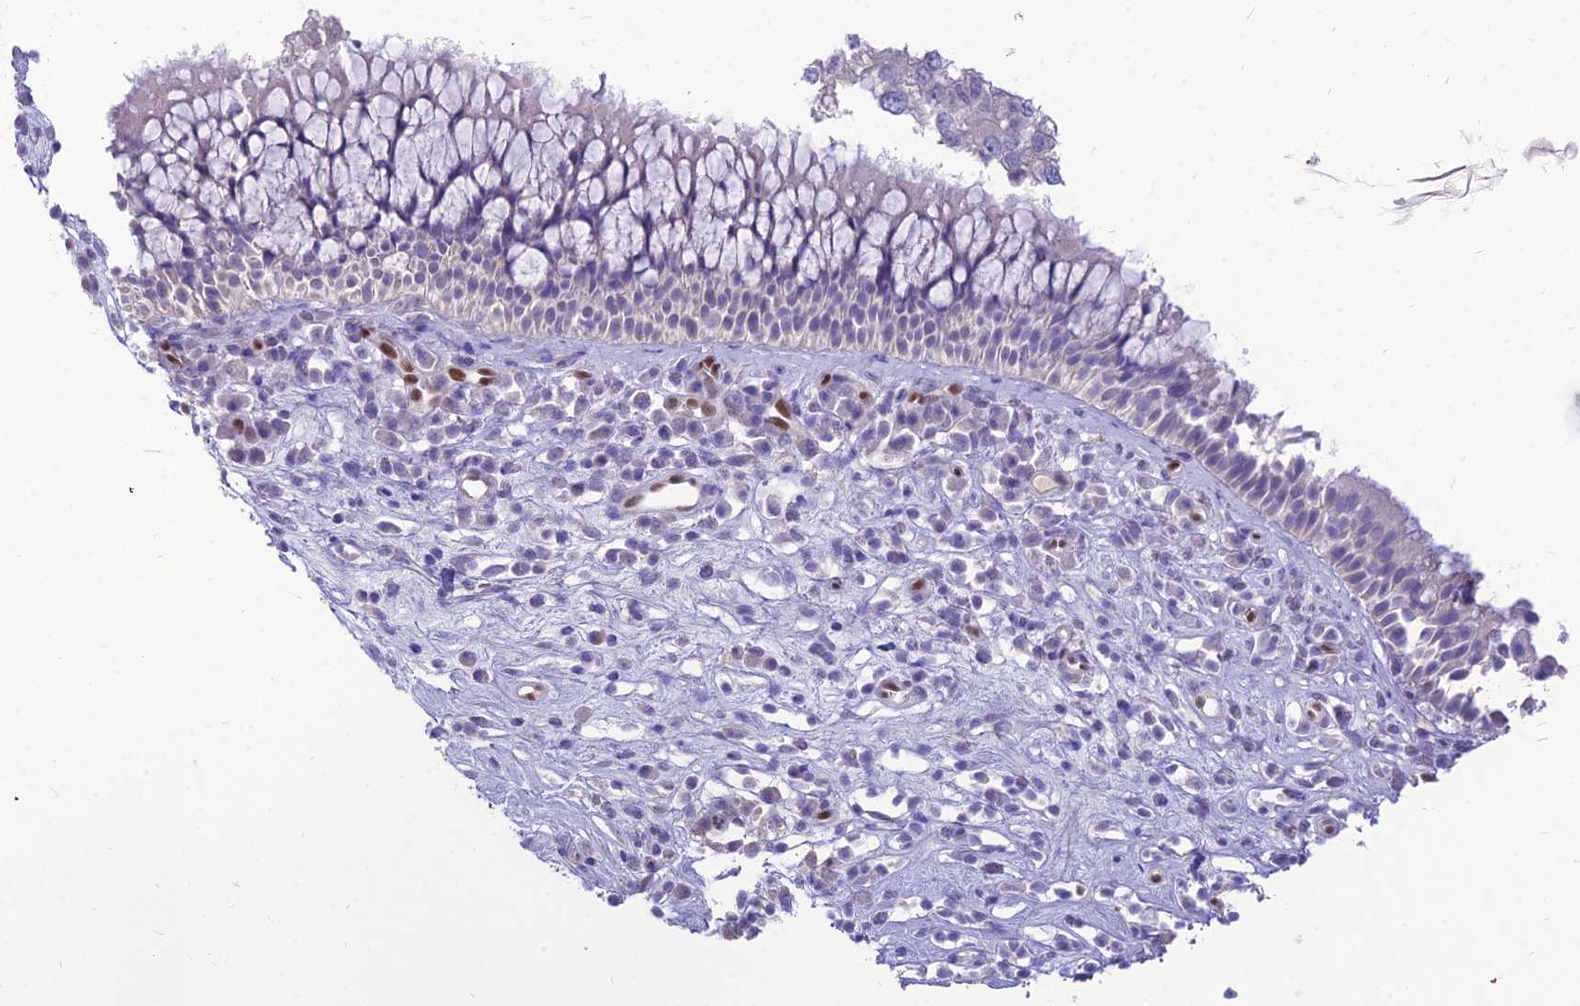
{"staining": {"intensity": "negative", "quantity": "none", "location": "none"}, "tissue": "nasopharynx", "cell_type": "Respiratory epithelial cells", "image_type": "normal", "snomed": [{"axis": "morphology", "description": "Normal tissue, NOS"}, {"axis": "morphology", "description": "Inflammation, NOS"}, {"axis": "morphology", "description": "Malignant melanoma, Metastatic site"}, {"axis": "topography", "description": "Nasopharynx"}], "caption": "The IHC histopathology image has no significant staining in respiratory epithelial cells of nasopharynx. The staining was performed using DAB to visualize the protein expression in brown, while the nuclei were stained in blue with hematoxylin (Magnification: 20x).", "gene": "NOVA2", "patient": {"sex": "male", "age": 70}}